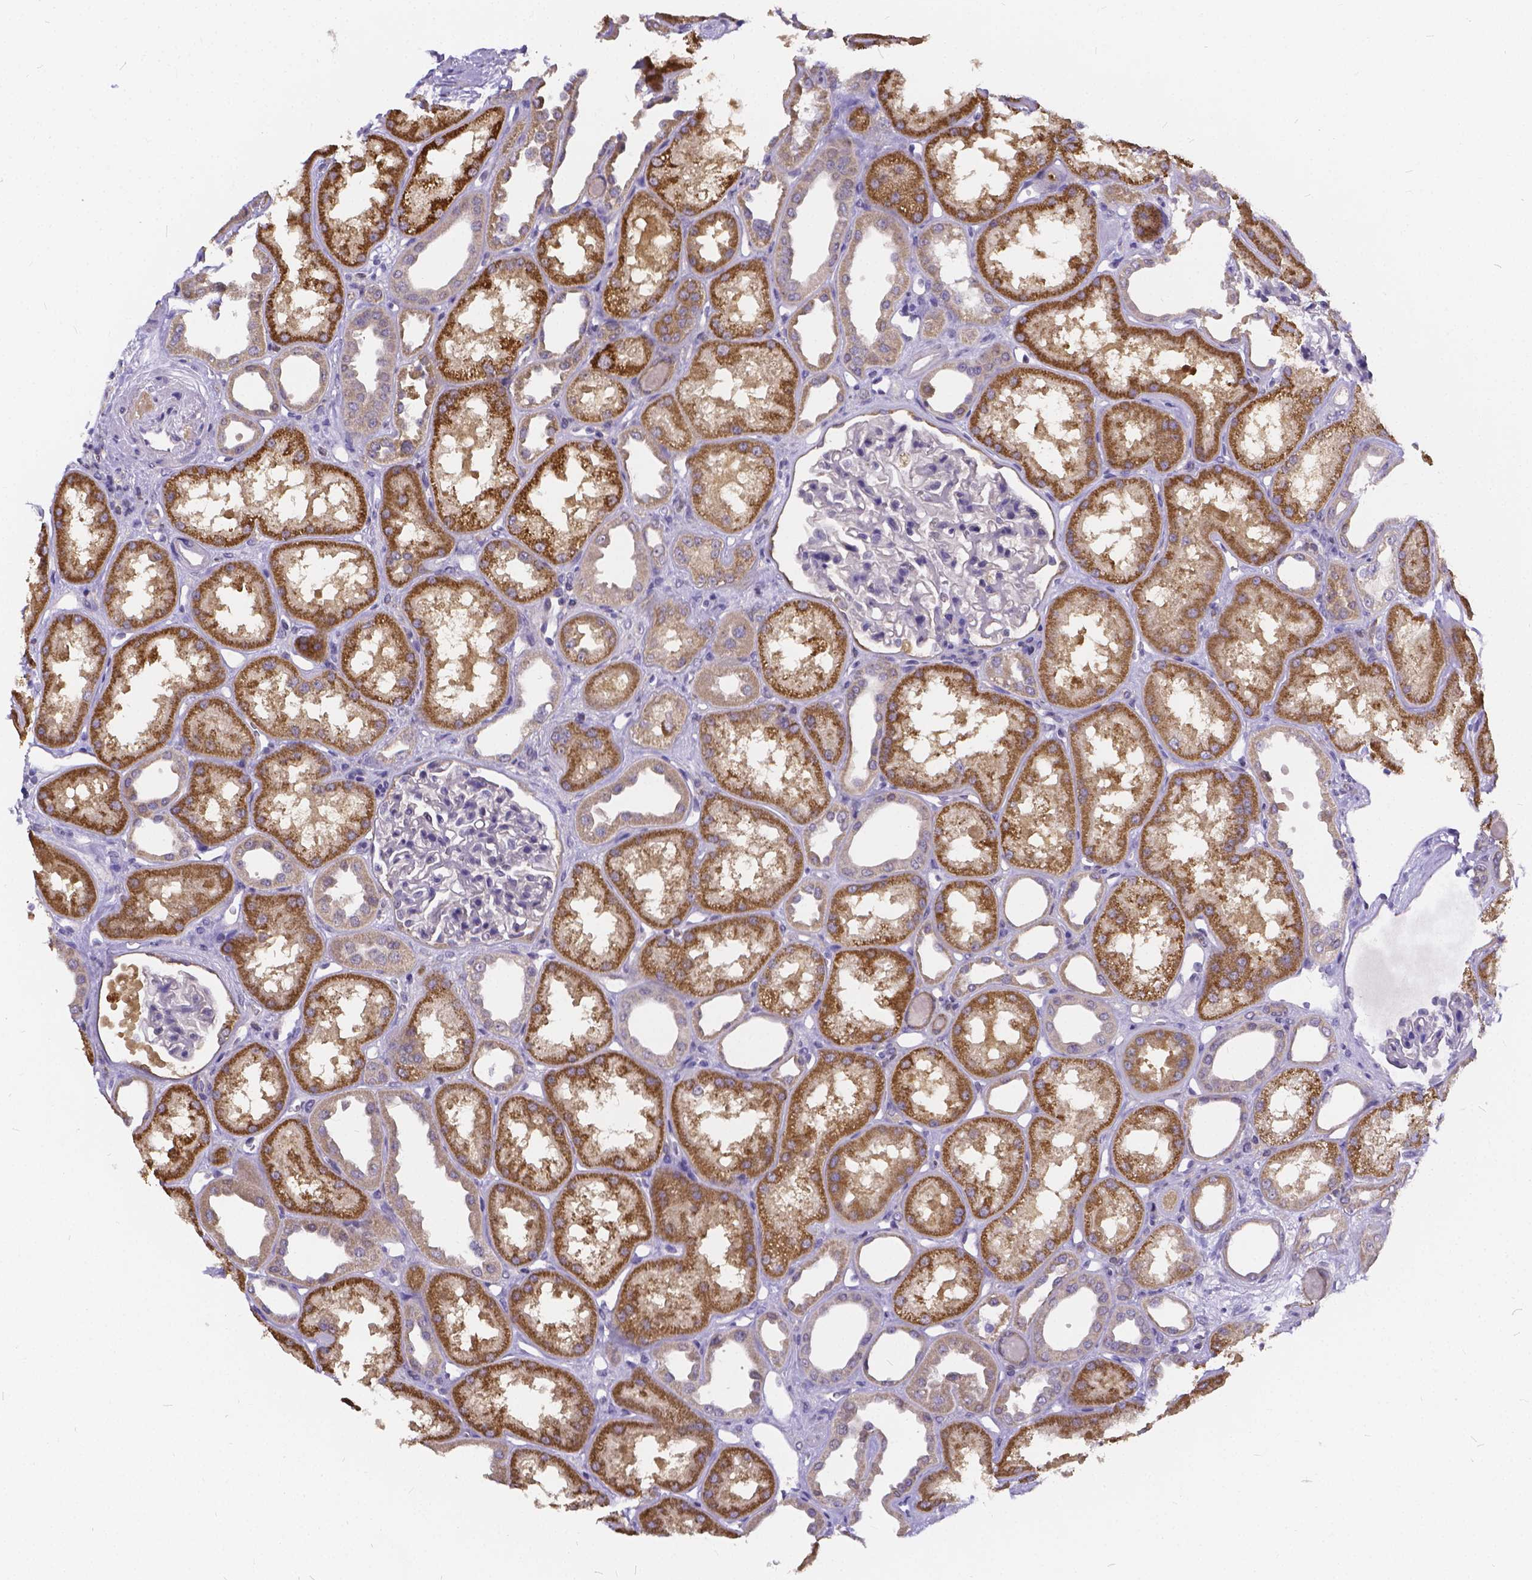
{"staining": {"intensity": "negative", "quantity": "none", "location": "none"}, "tissue": "kidney", "cell_type": "Cells in glomeruli", "image_type": "normal", "snomed": [{"axis": "morphology", "description": "Normal tissue, NOS"}, {"axis": "topography", "description": "Kidney"}], "caption": "This photomicrograph is of benign kidney stained with immunohistochemistry (IHC) to label a protein in brown with the nuclei are counter-stained blue. There is no expression in cells in glomeruli.", "gene": "GLRB", "patient": {"sex": "male", "age": 61}}